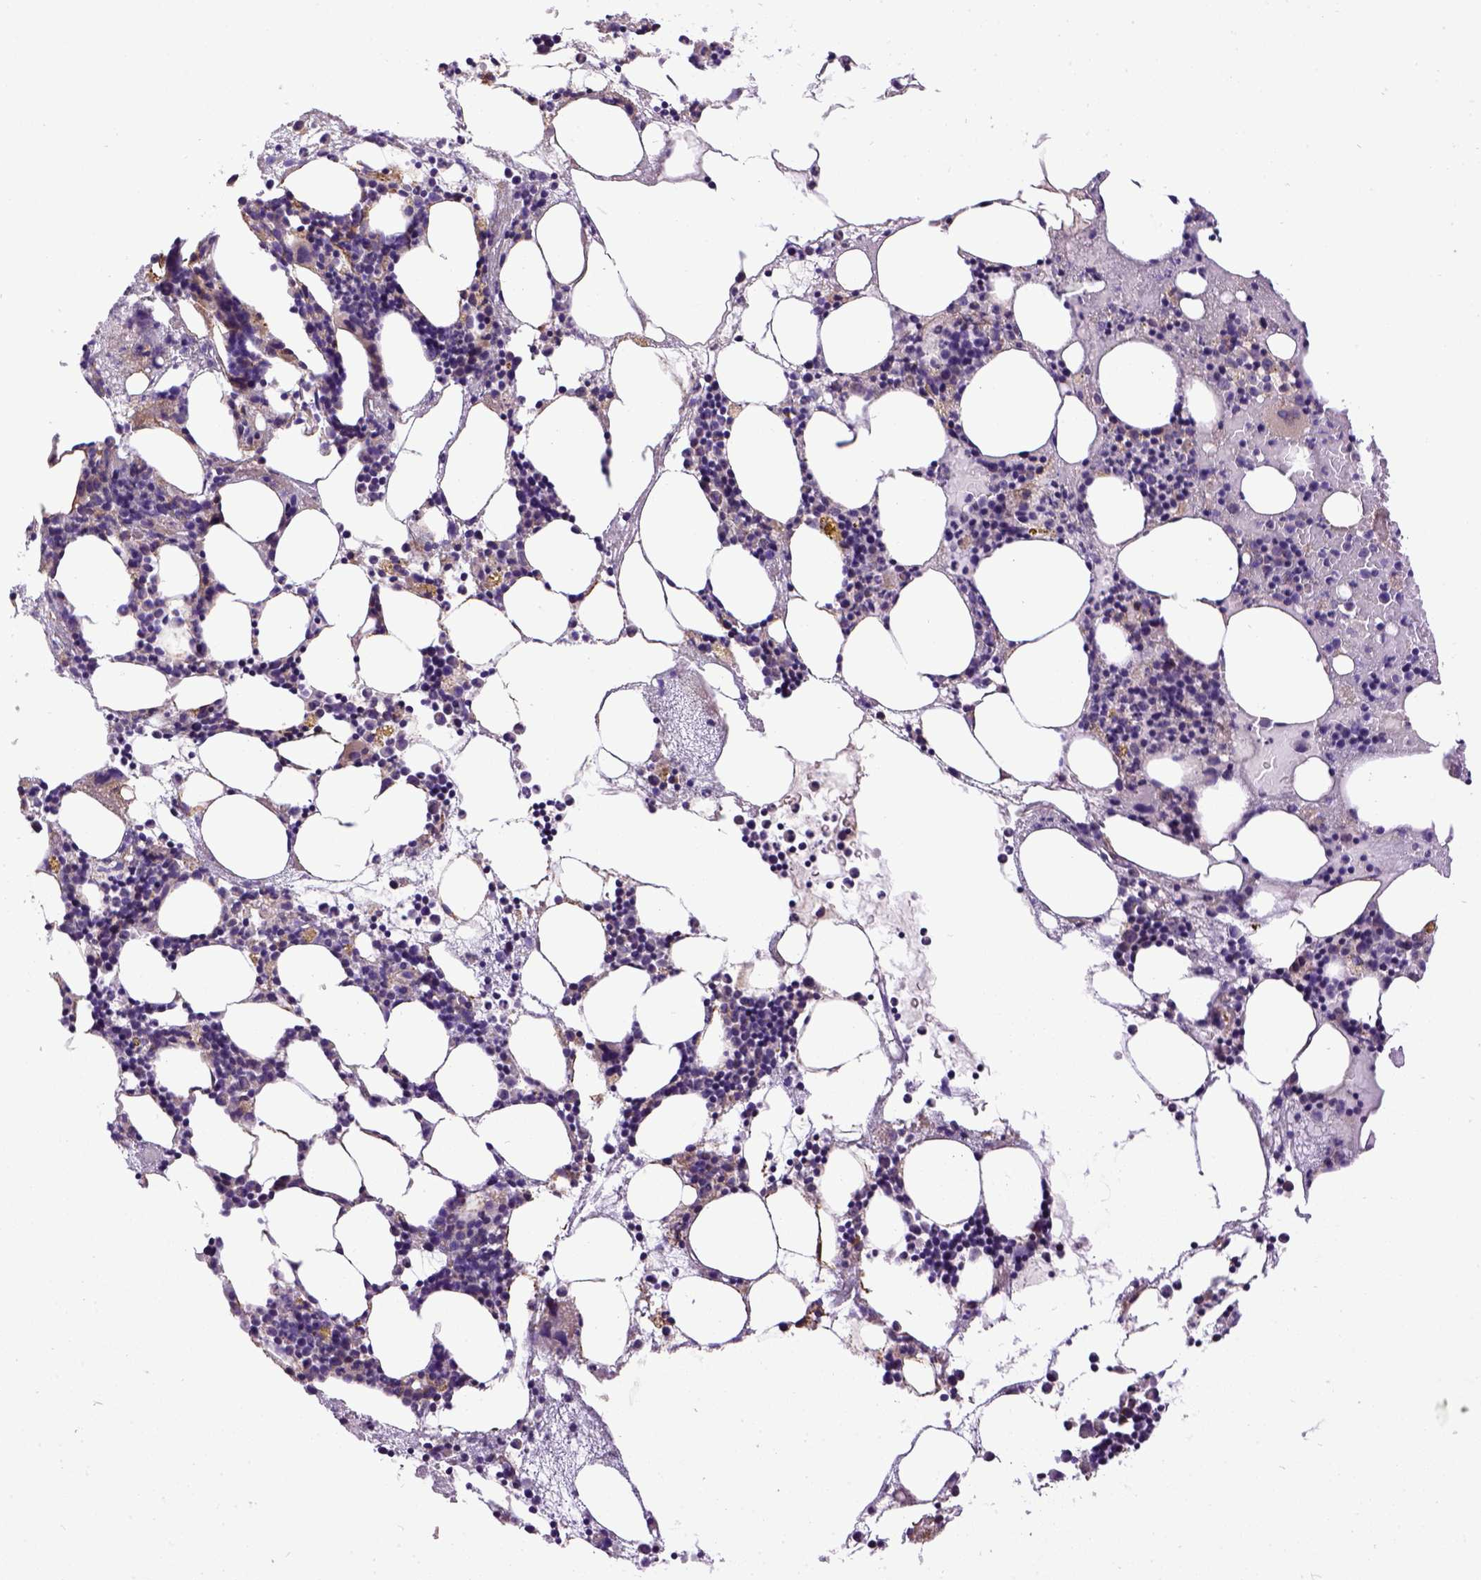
{"staining": {"intensity": "negative", "quantity": "none", "location": "none"}, "tissue": "bone marrow", "cell_type": "Hematopoietic cells", "image_type": "normal", "snomed": [{"axis": "morphology", "description": "Normal tissue, NOS"}, {"axis": "topography", "description": "Bone marrow"}], "caption": "DAB immunohistochemical staining of normal bone marrow shows no significant positivity in hematopoietic cells.", "gene": "ENG", "patient": {"sex": "male", "age": 54}}